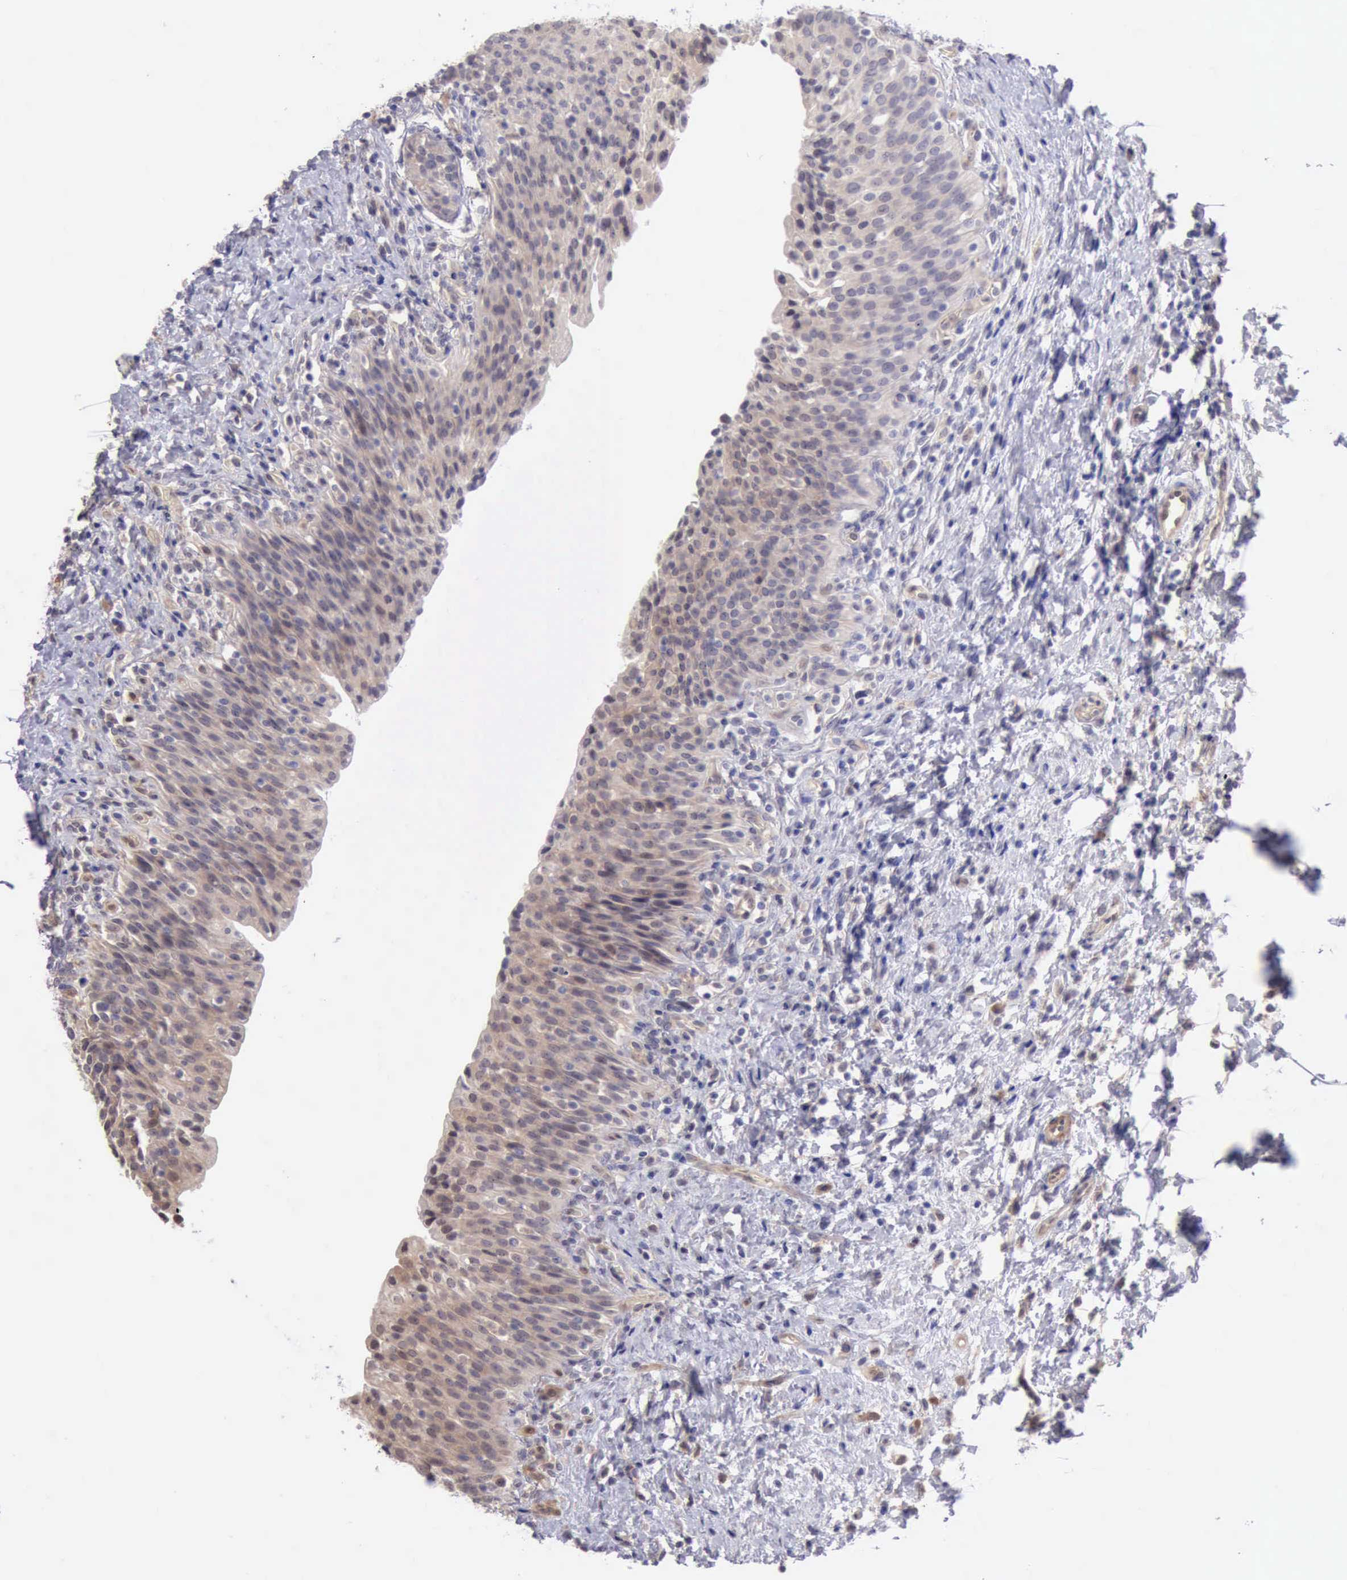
{"staining": {"intensity": "weak", "quantity": ">75%", "location": "cytoplasmic/membranous"}, "tissue": "urinary bladder", "cell_type": "Urothelial cells", "image_type": "normal", "snomed": [{"axis": "morphology", "description": "Normal tissue, NOS"}, {"axis": "topography", "description": "Urinary bladder"}], "caption": "A histopathology image of human urinary bladder stained for a protein exhibits weak cytoplasmic/membranous brown staining in urothelial cells. (DAB = brown stain, brightfield microscopy at high magnification).", "gene": "DNAJB7", "patient": {"sex": "male", "age": 51}}